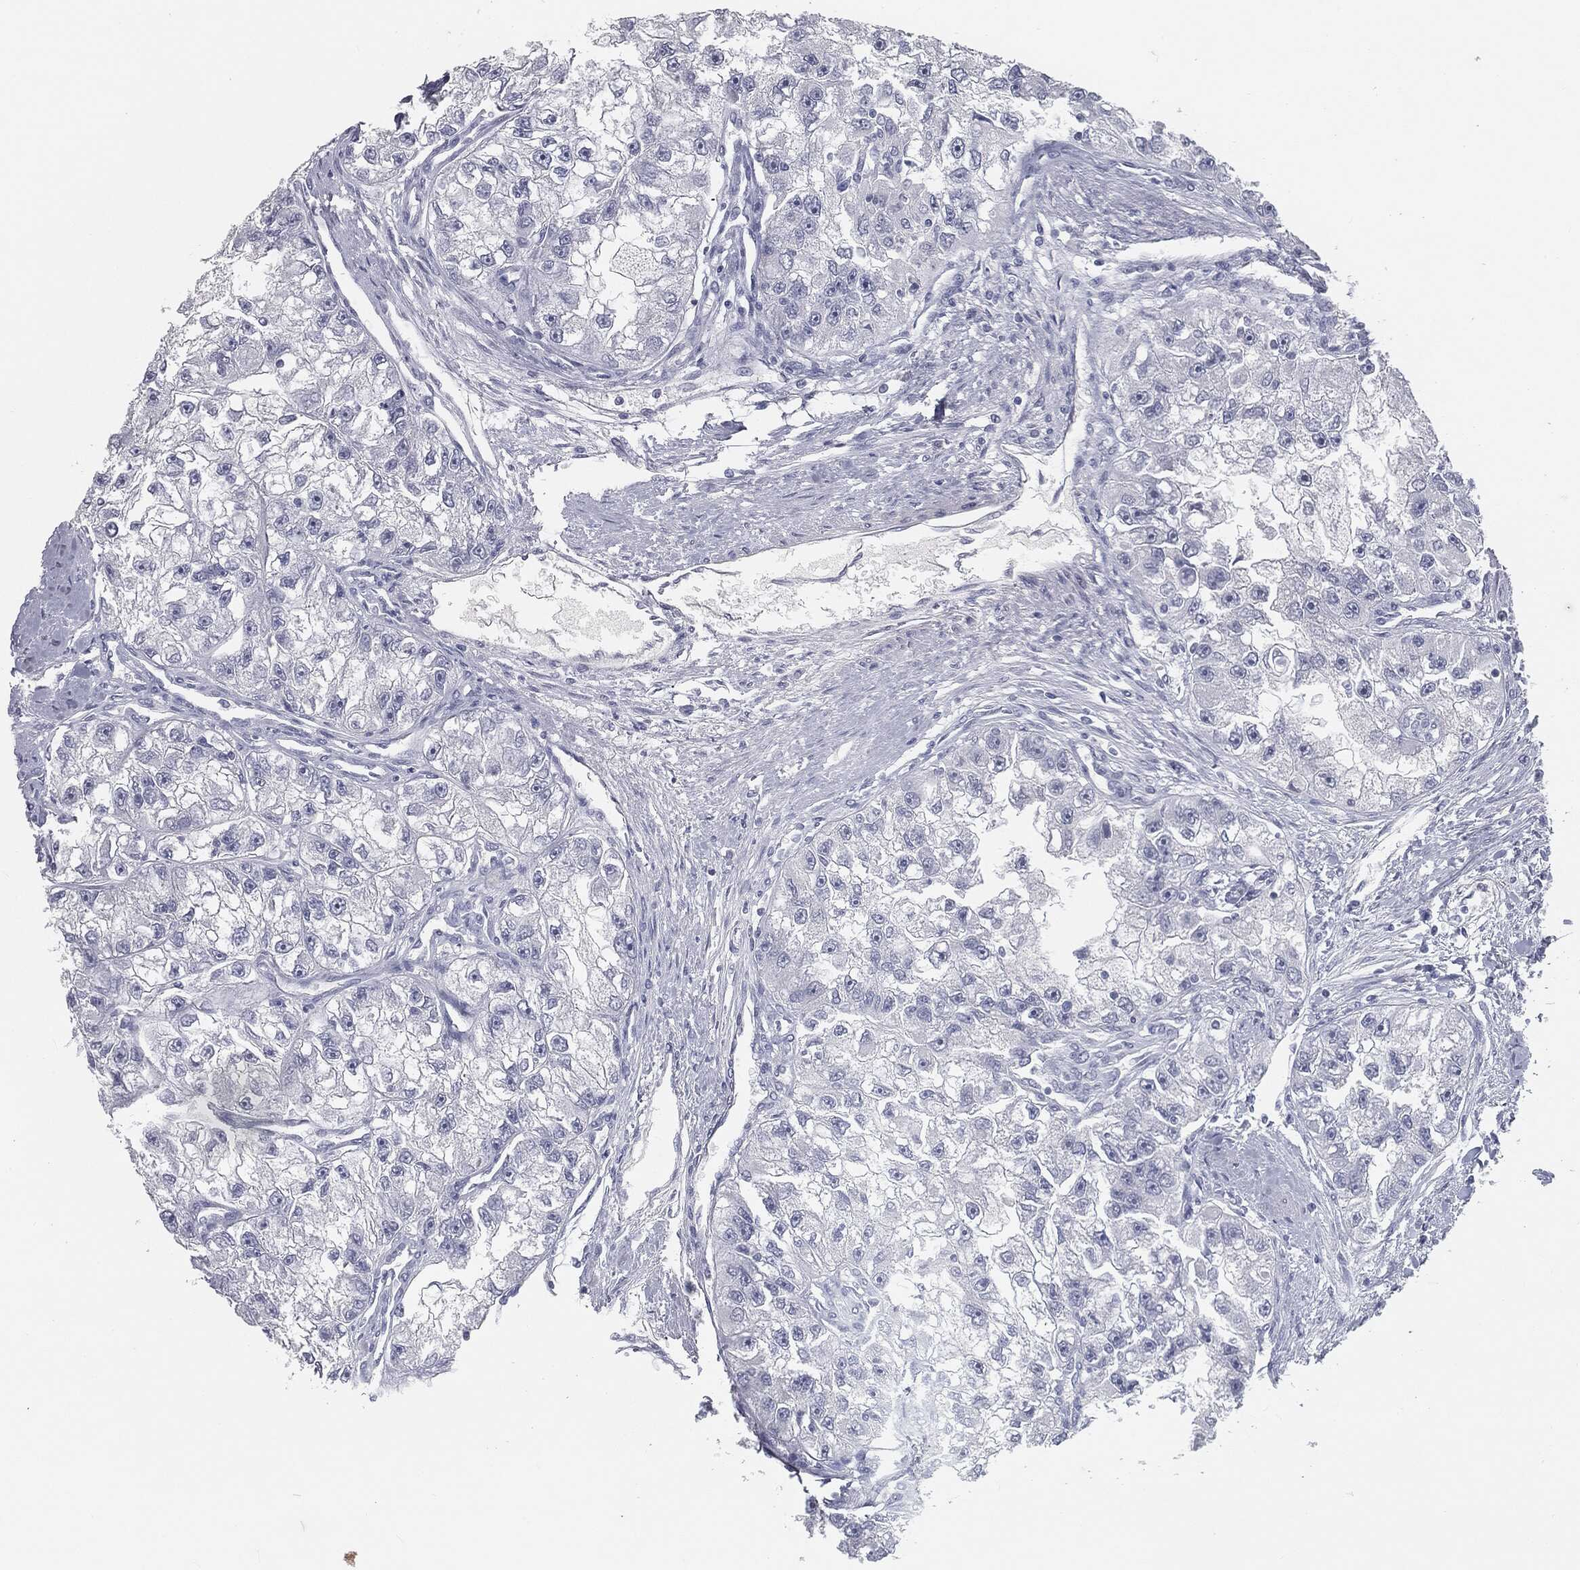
{"staining": {"intensity": "negative", "quantity": "none", "location": "none"}, "tissue": "renal cancer", "cell_type": "Tumor cells", "image_type": "cancer", "snomed": [{"axis": "morphology", "description": "Adenocarcinoma, NOS"}, {"axis": "topography", "description": "Kidney"}], "caption": "Renal adenocarcinoma stained for a protein using IHC exhibits no staining tumor cells.", "gene": "PRAME", "patient": {"sex": "male", "age": 63}}